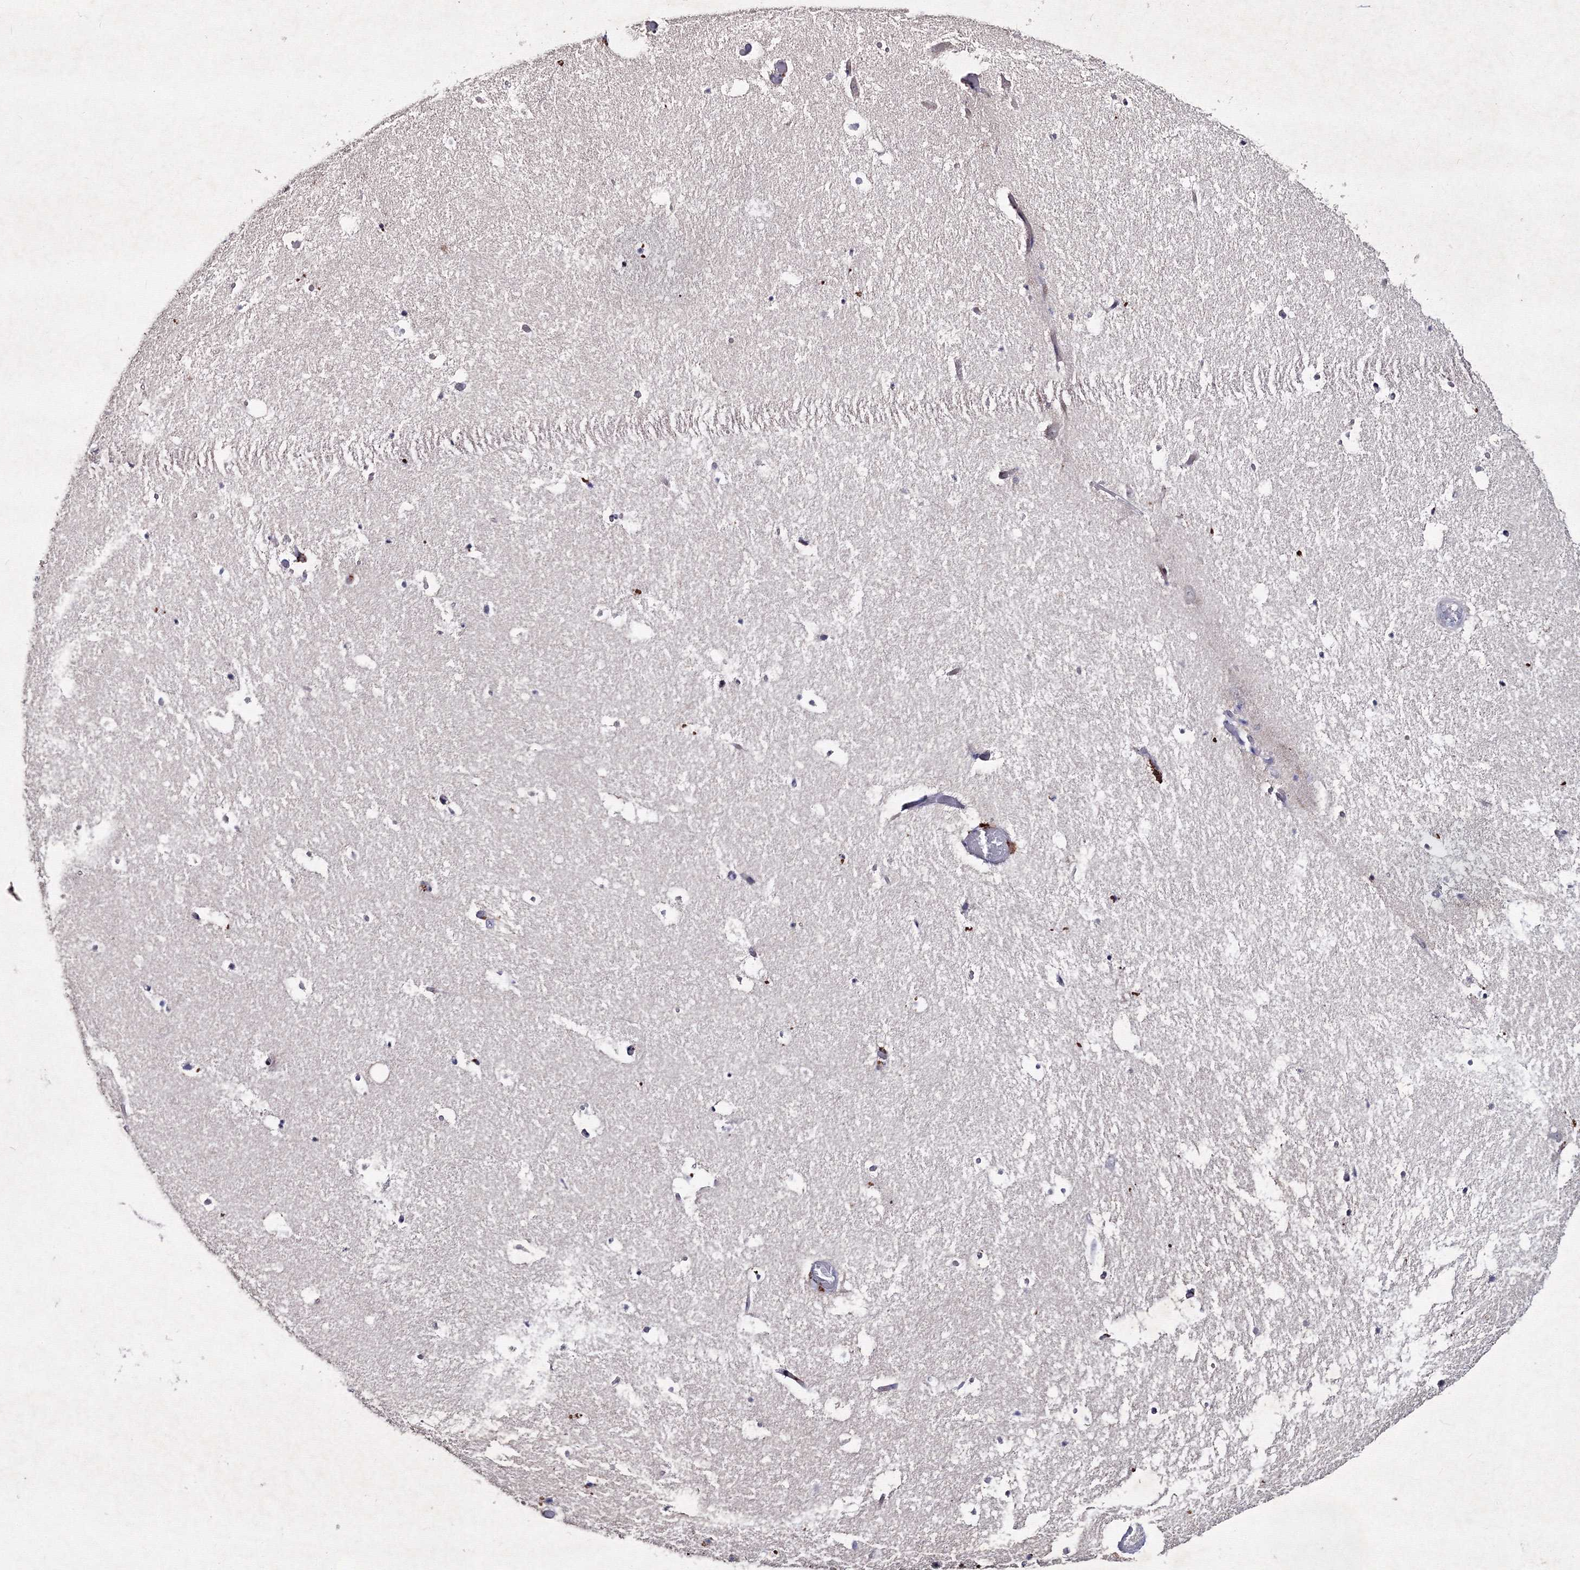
{"staining": {"intensity": "negative", "quantity": "none", "location": "none"}, "tissue": "hippocampus", "cell_type": "Glial cells", "image_type": "normal", "snomed": [{"axis": "morphology", "description": "Normal tissue, NOS"}, {"axis": "topography", "description": "Hippocampus"}], "caption": "Glial cells are negative for brown protein staining in normal hippocampus. (DAB (3,3'-diaminobenzidine) IHC visualized using brightfield microscopy, high magnification).", "gene": "SMIM29", "patient": {"sex": "female", "age": 52}}